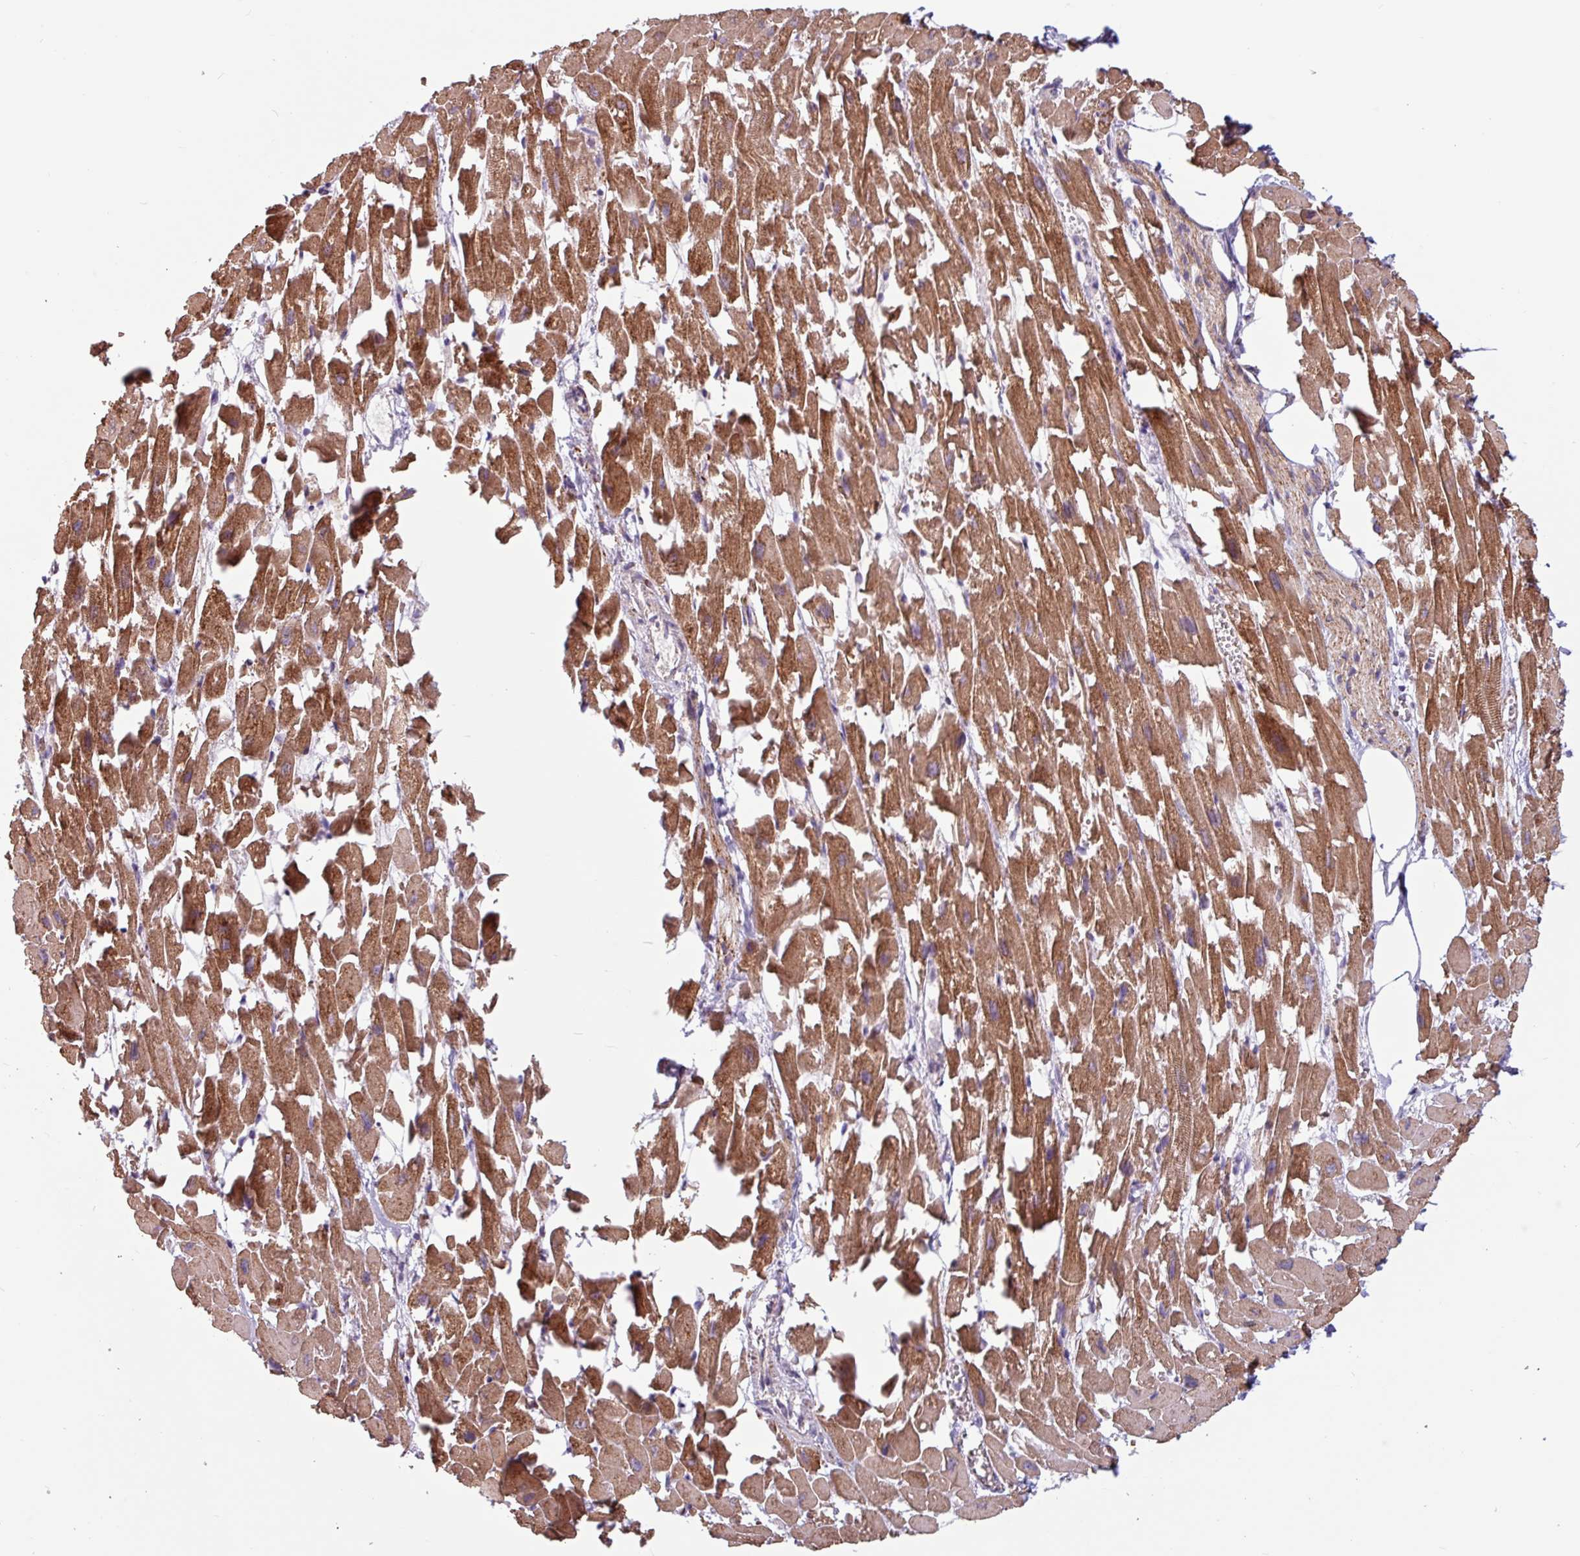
{"staining": {"intensity": "strong", "quantity": ">75%", "location": "cytoplasmic/membranous"}, "tissue": "heart muscle", "cell_type": "Cardiomyocytes", "image_type": "normal", "snomed": [{"axis": "morphology", "description": "Normal tissue, NOS"}, {"axis": "topography", "description": "Heart"}], "caption": "Strong cytoplasmic/membranous positivity for a protein is present in approximately >75% of cardiomyocytes of benign heart muscle using immunohistochemistry.", "gene": "CAMK1", "patient": {"sex": "female", "age": 64}}